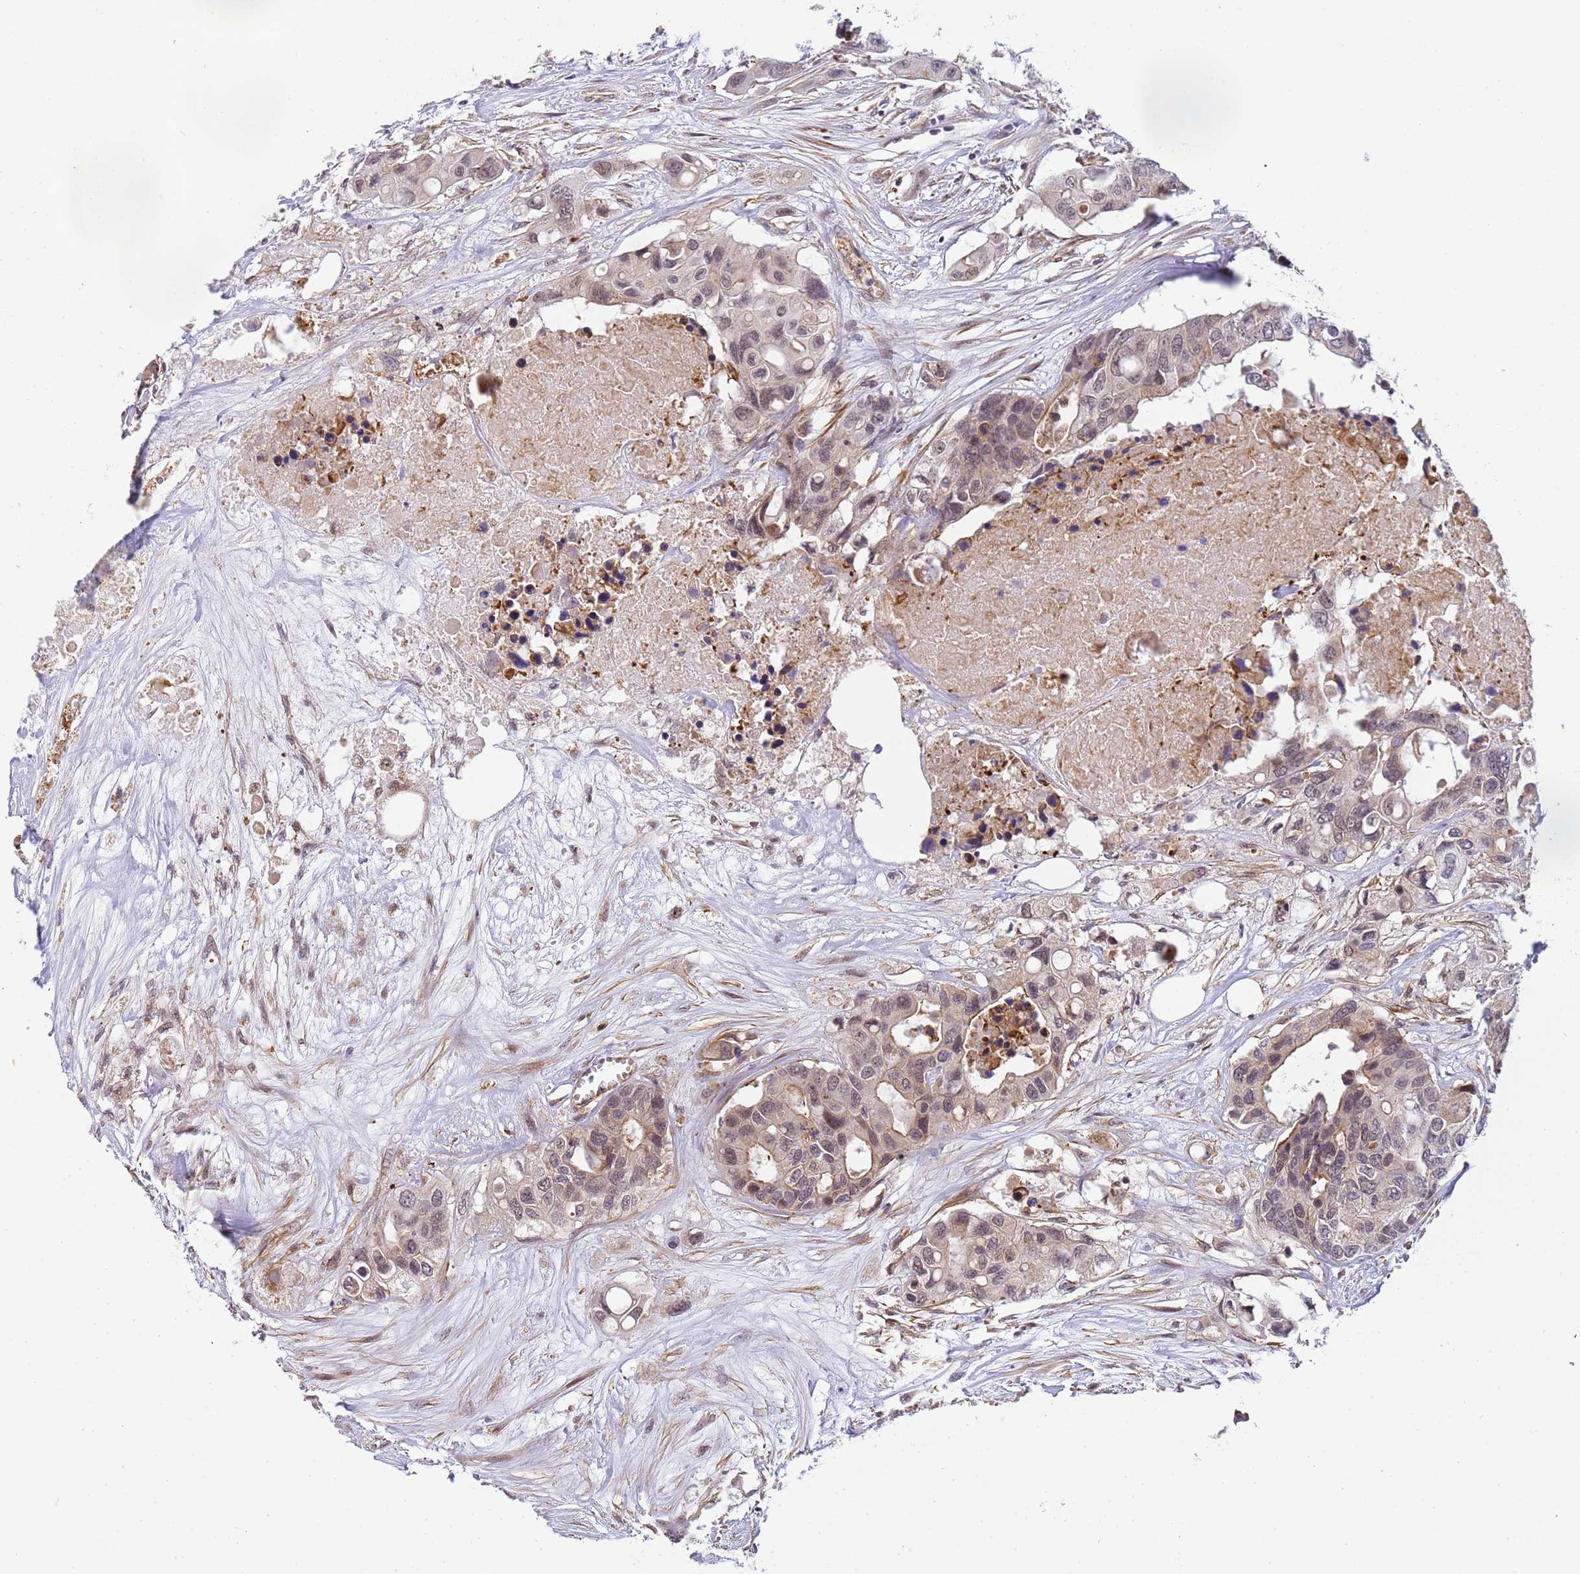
{"staining": {"intensity": "weak", "quantity": "25%-75%", "location": "nuclear"}, "tissue": "colorectal cancer", "cell_type": "Tumor cells", "image_type": "cancer", "snomed": [{"axis": "morphology", "description": "Adenocarcinoma, NOS"}, {"axis": "topography", "description": "Colon"}], "caption": "A brown stain labels weak nuclear expression of a protein in adenocarcinoma (colorectal) tumor cells.", "gene": "EMC2", "patient": {"sex": "male", "age": 77}}